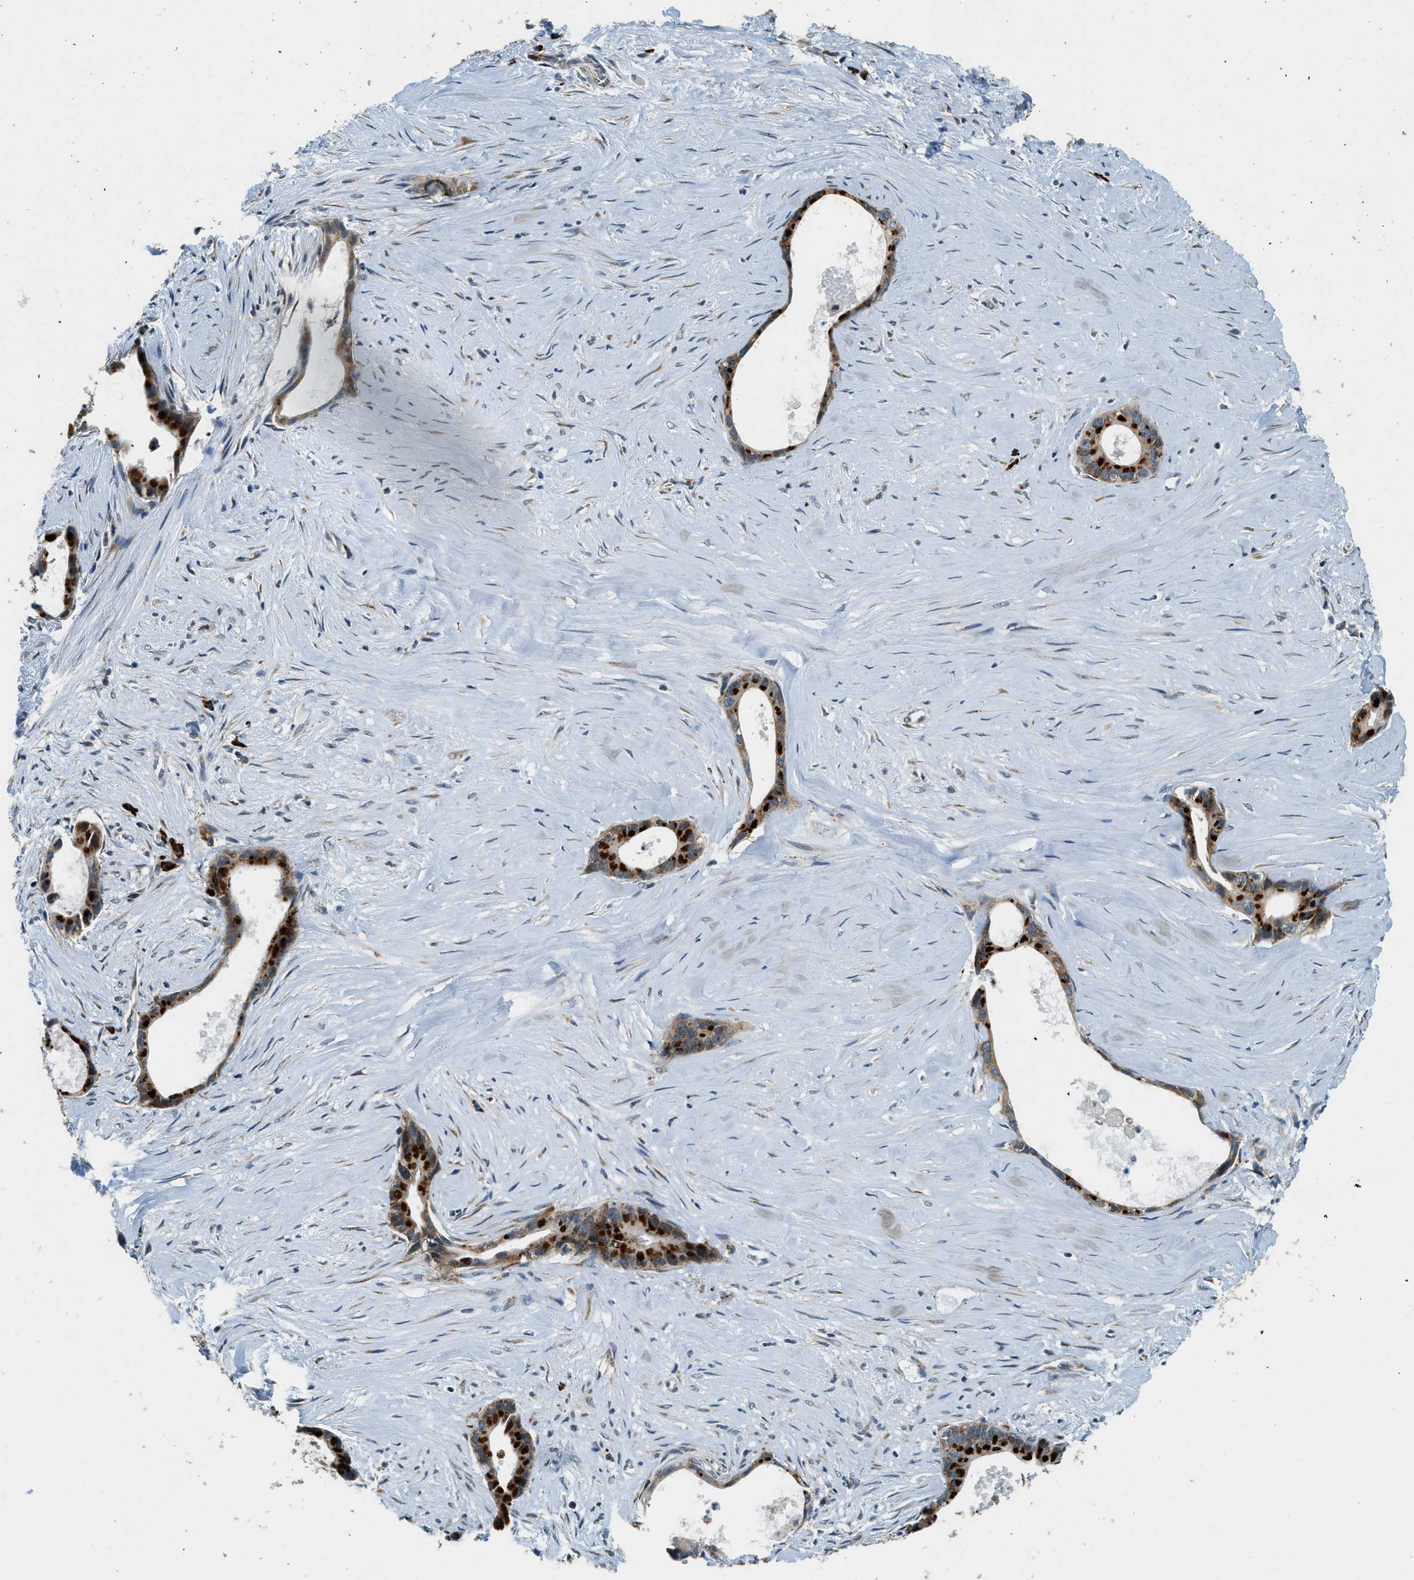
{"staining": {"intensity": "strong", "quantity": ">75%", "location": "cytoplasmic/membranous"}, "tissue": "liver cancer", "cell_type": "Tumor cells", "image_type": "cancer", "snomed": [{"axis": "morphology", "description": "Cholangiocarcinoma"}, {"axis": "topography", "description": "Liver"}], "caption": "Protein positivity by IHC demonstrates strong cytoplasmic/membranous staining in about >75% of tumor cells in liver cholangiocarcinoma.", "gene": "HERC2", "patient": {"sex": "female", "age": 55}}